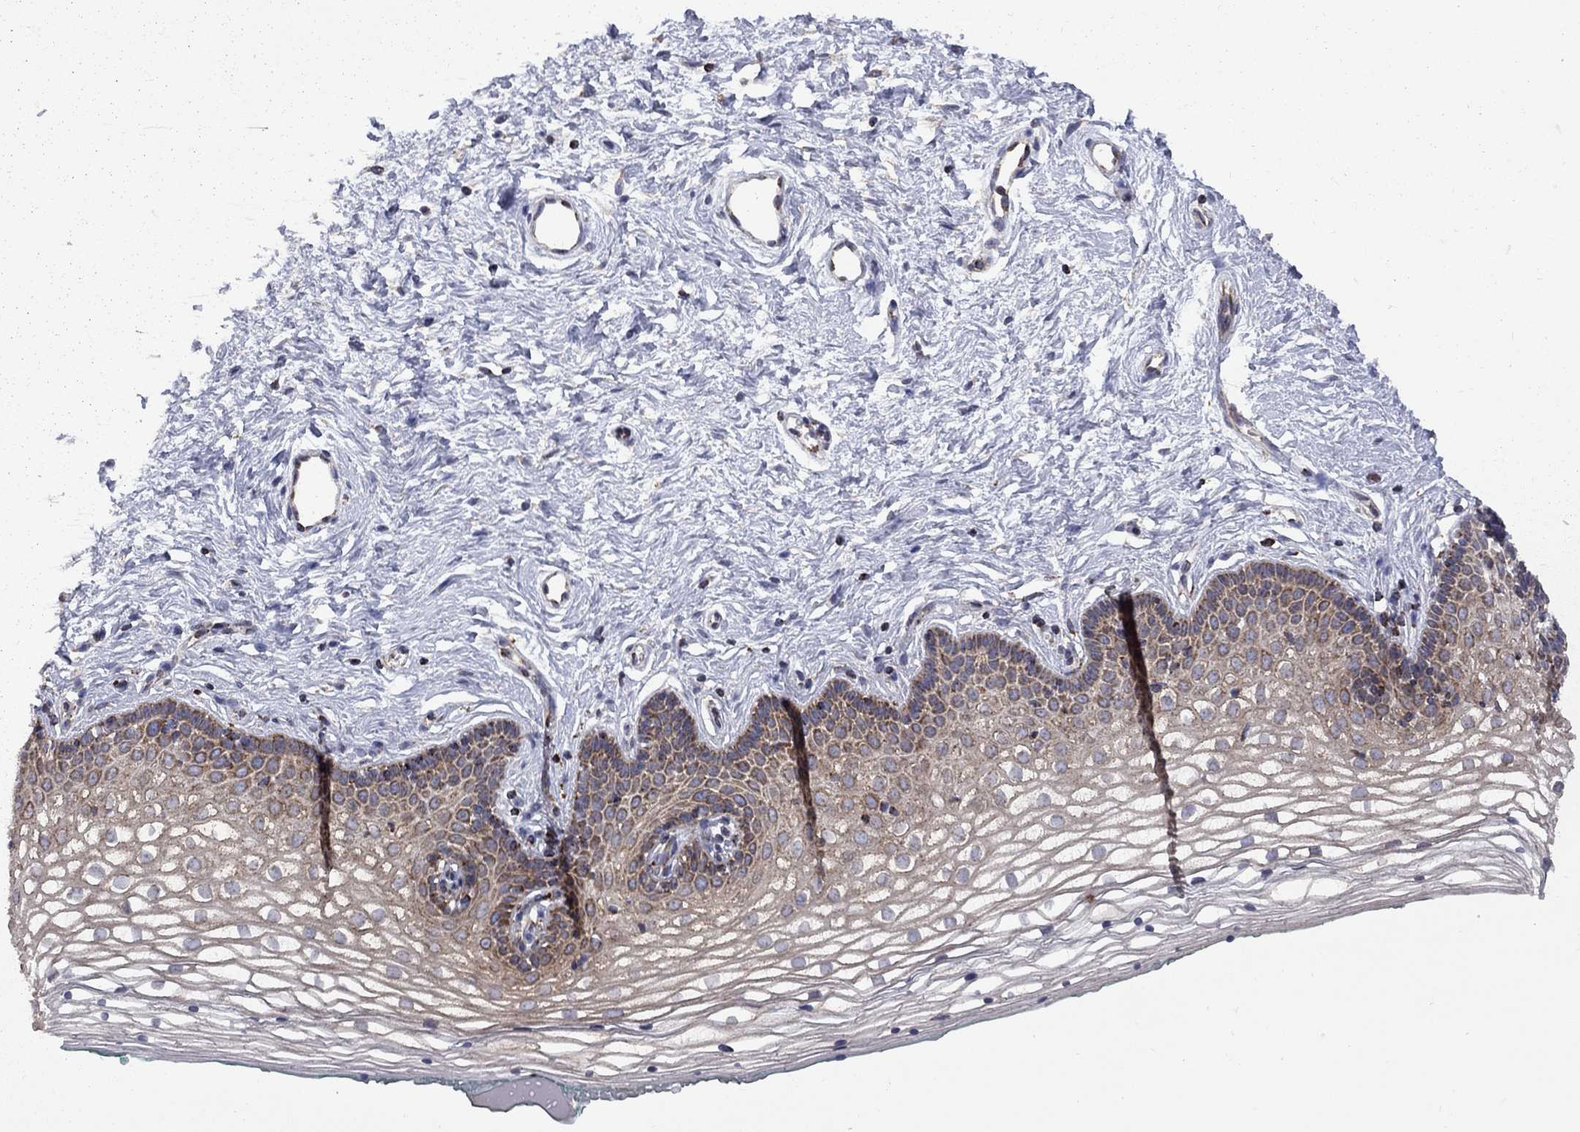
{"staining": {"intensity": "weak", "quantity": "25%-75%", "location": "cytoplasmic/membranous"}, "tissue": "vagina", "cell_type": "Squamous epithelial cells", "image_type": "normal", "snomed": [{"axis": "morphology", "description": "Normal tissue, NOS"}, {"axis": "topography", "description": "Vagina"}], "caption": "This photomicrograph exhibits unremarkable vagina stained with immunohistochemistry to label a protein in brown. The cytoplasmic/membranous of squamous epithelial cells show weak positivity for the protein. Nuclei are counter-stained blue.", "gene": "CLPTM1", "patient": {"sex": "female", "age": 36}}